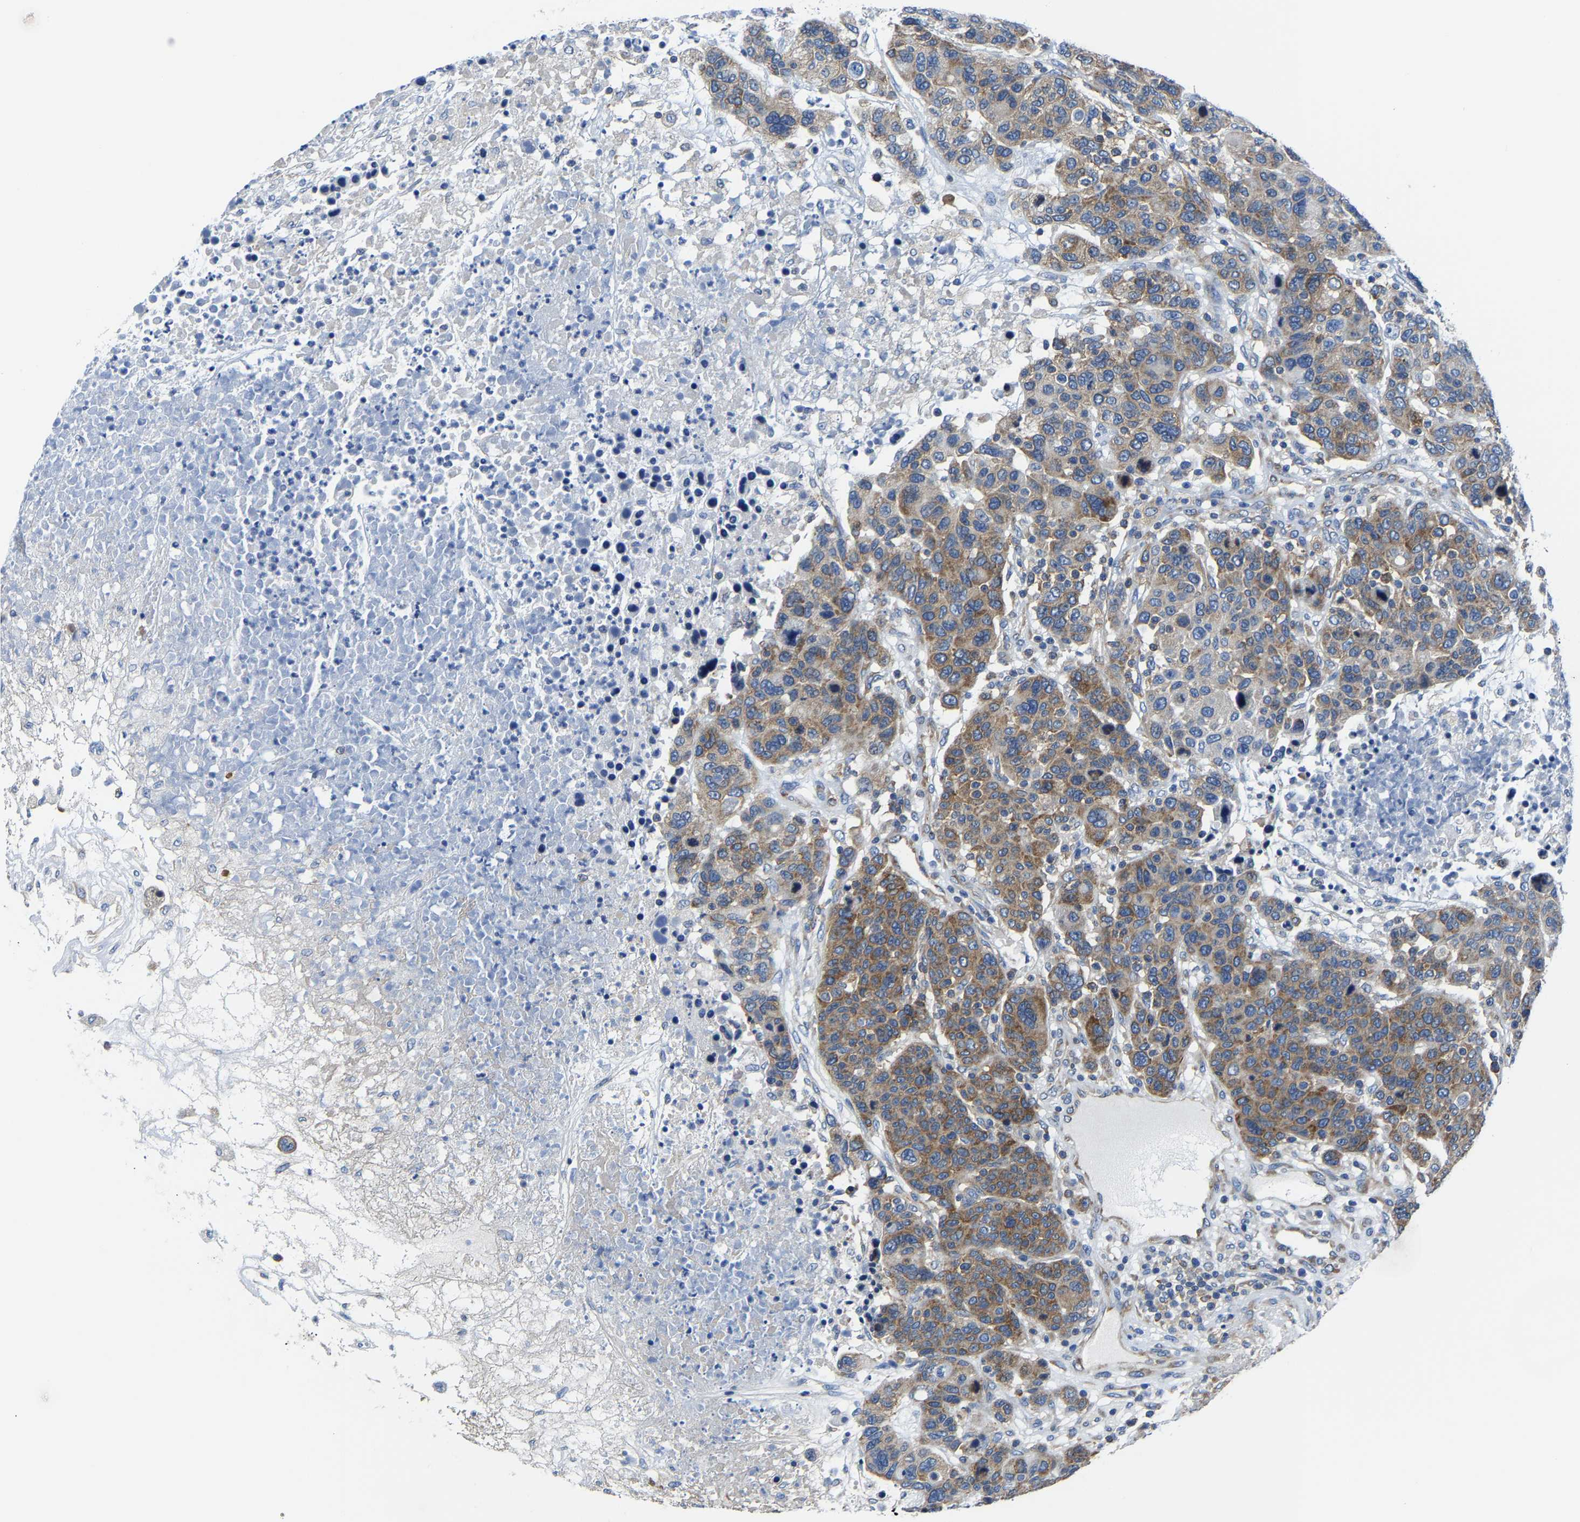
{"staining": {"intensity": "moderate", "quantity": "25%-75%", "location": "cytoplasmic/membranous"}, "tissue": "breast cancer", "cell_type": "Tumor cells", "image_type": "cancer", "snomed": [{"axis": "morphology", "description": "Duct carcinoma"}, {"axis": "topography", "description": "Breast"}], "caption": "An immunohistochemistry micrograph of tumor tissue is shown. Protein staining in brown highlights moderate cytoplasmic/membranous positivity in breast cancer within tumor cells. The staining was performed using DAB (3,3'-diaminobenzidine) to visualize the protein expression in brown, while the nuclei were stained in blue with hematoxylin (Magnification: 20x).", "gene": "G3BP2", "patient": {"sex": "female", "age": 37}}